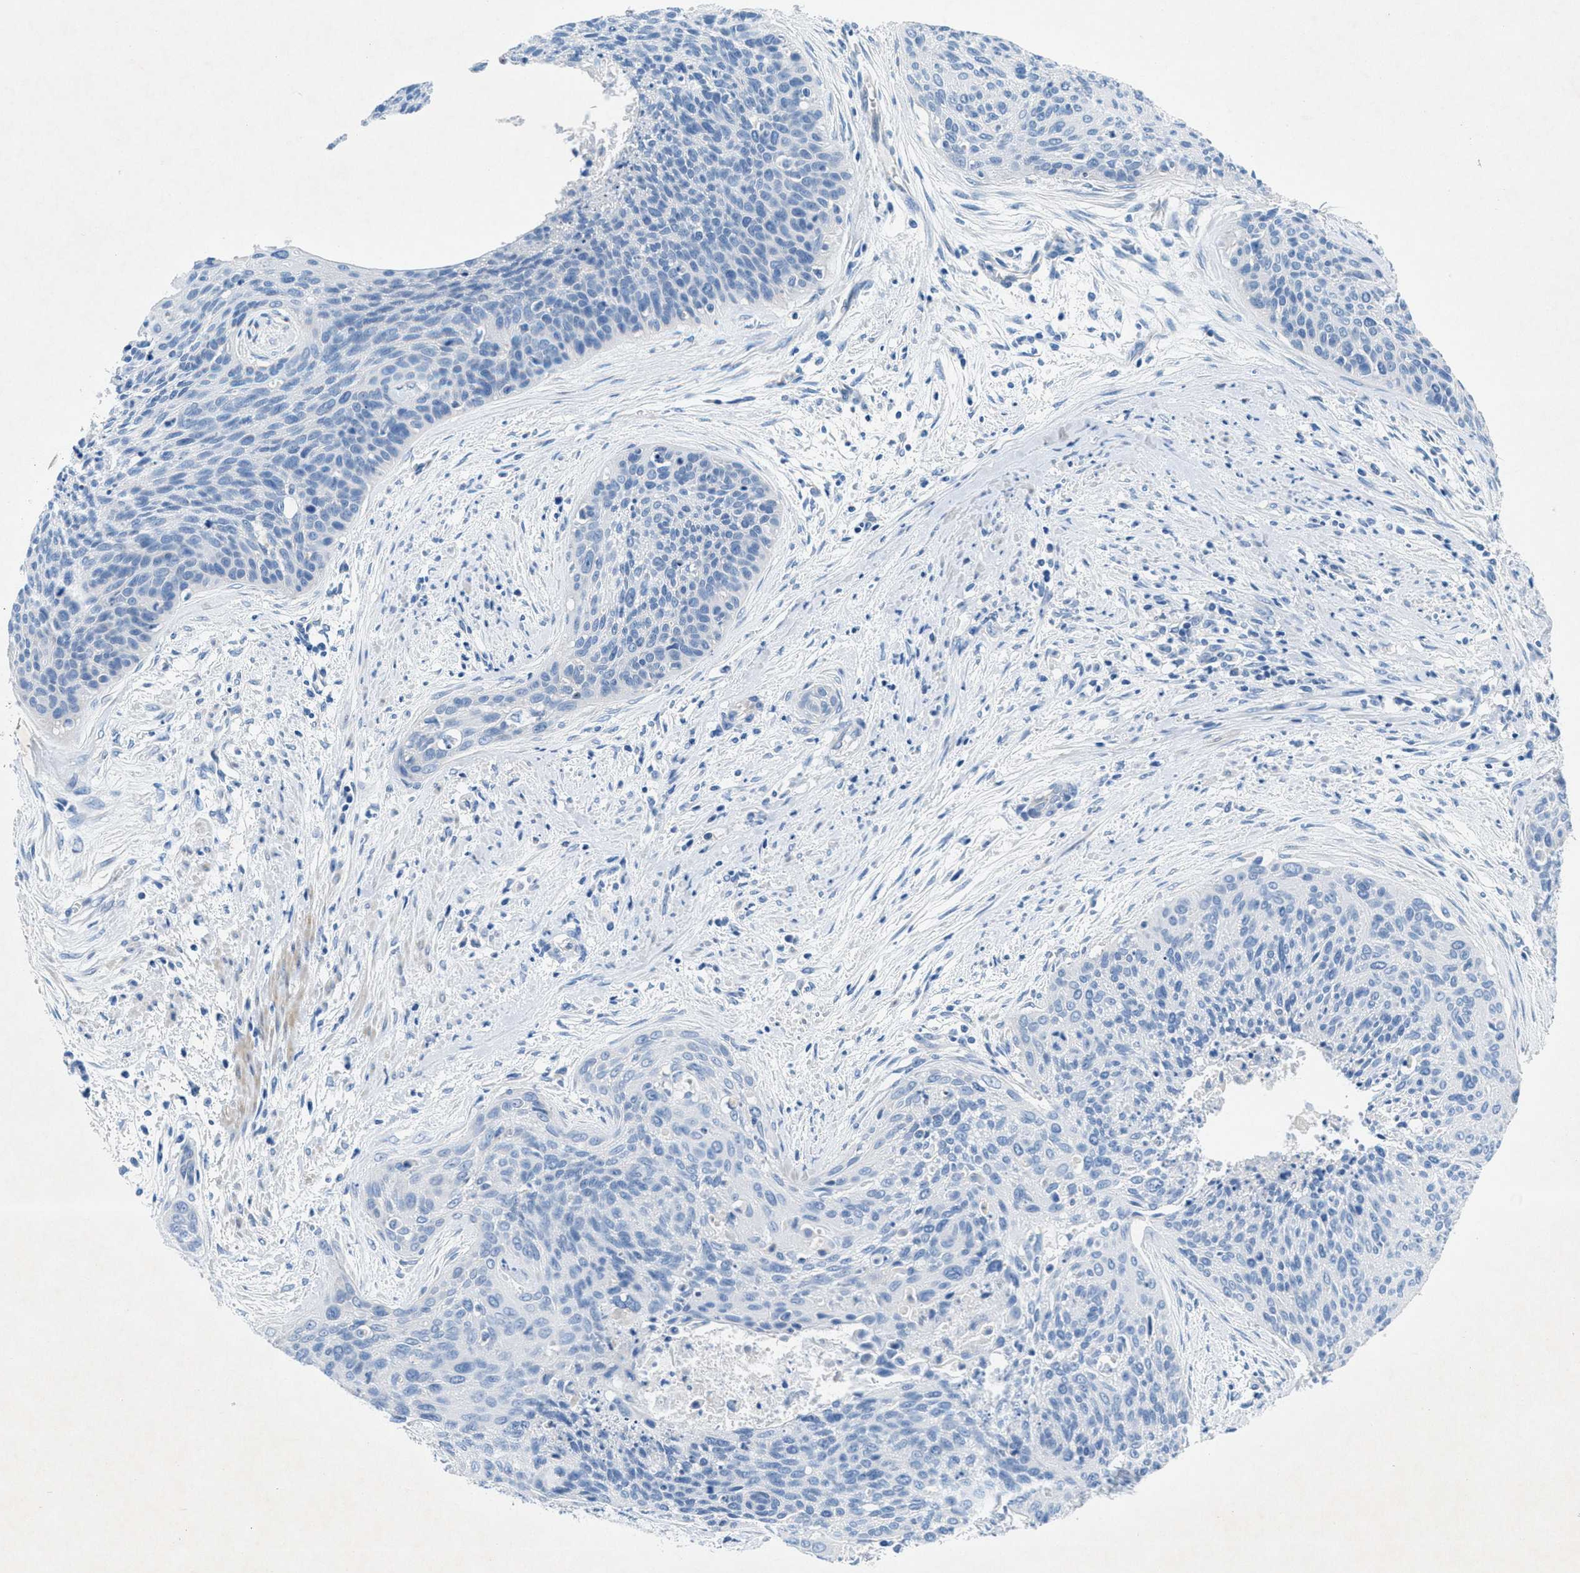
{"staining": {"intensity": "negative", "quantity": "none", "location": "none"}, "tissue": "cervical cancer", "cell_type": "Tumor cells", "image_type": "cancer", "snomed": [{"axis": "morphology", "description": "Squamous cell carcinoma, NOS"}, {"axis": "topography", "description": "Cervix"}], "caption": "Tumor cells show no significant staining in cervical cancer.", "gene": "GALNT17", "patient": {"sex": "female", "age": 55}}